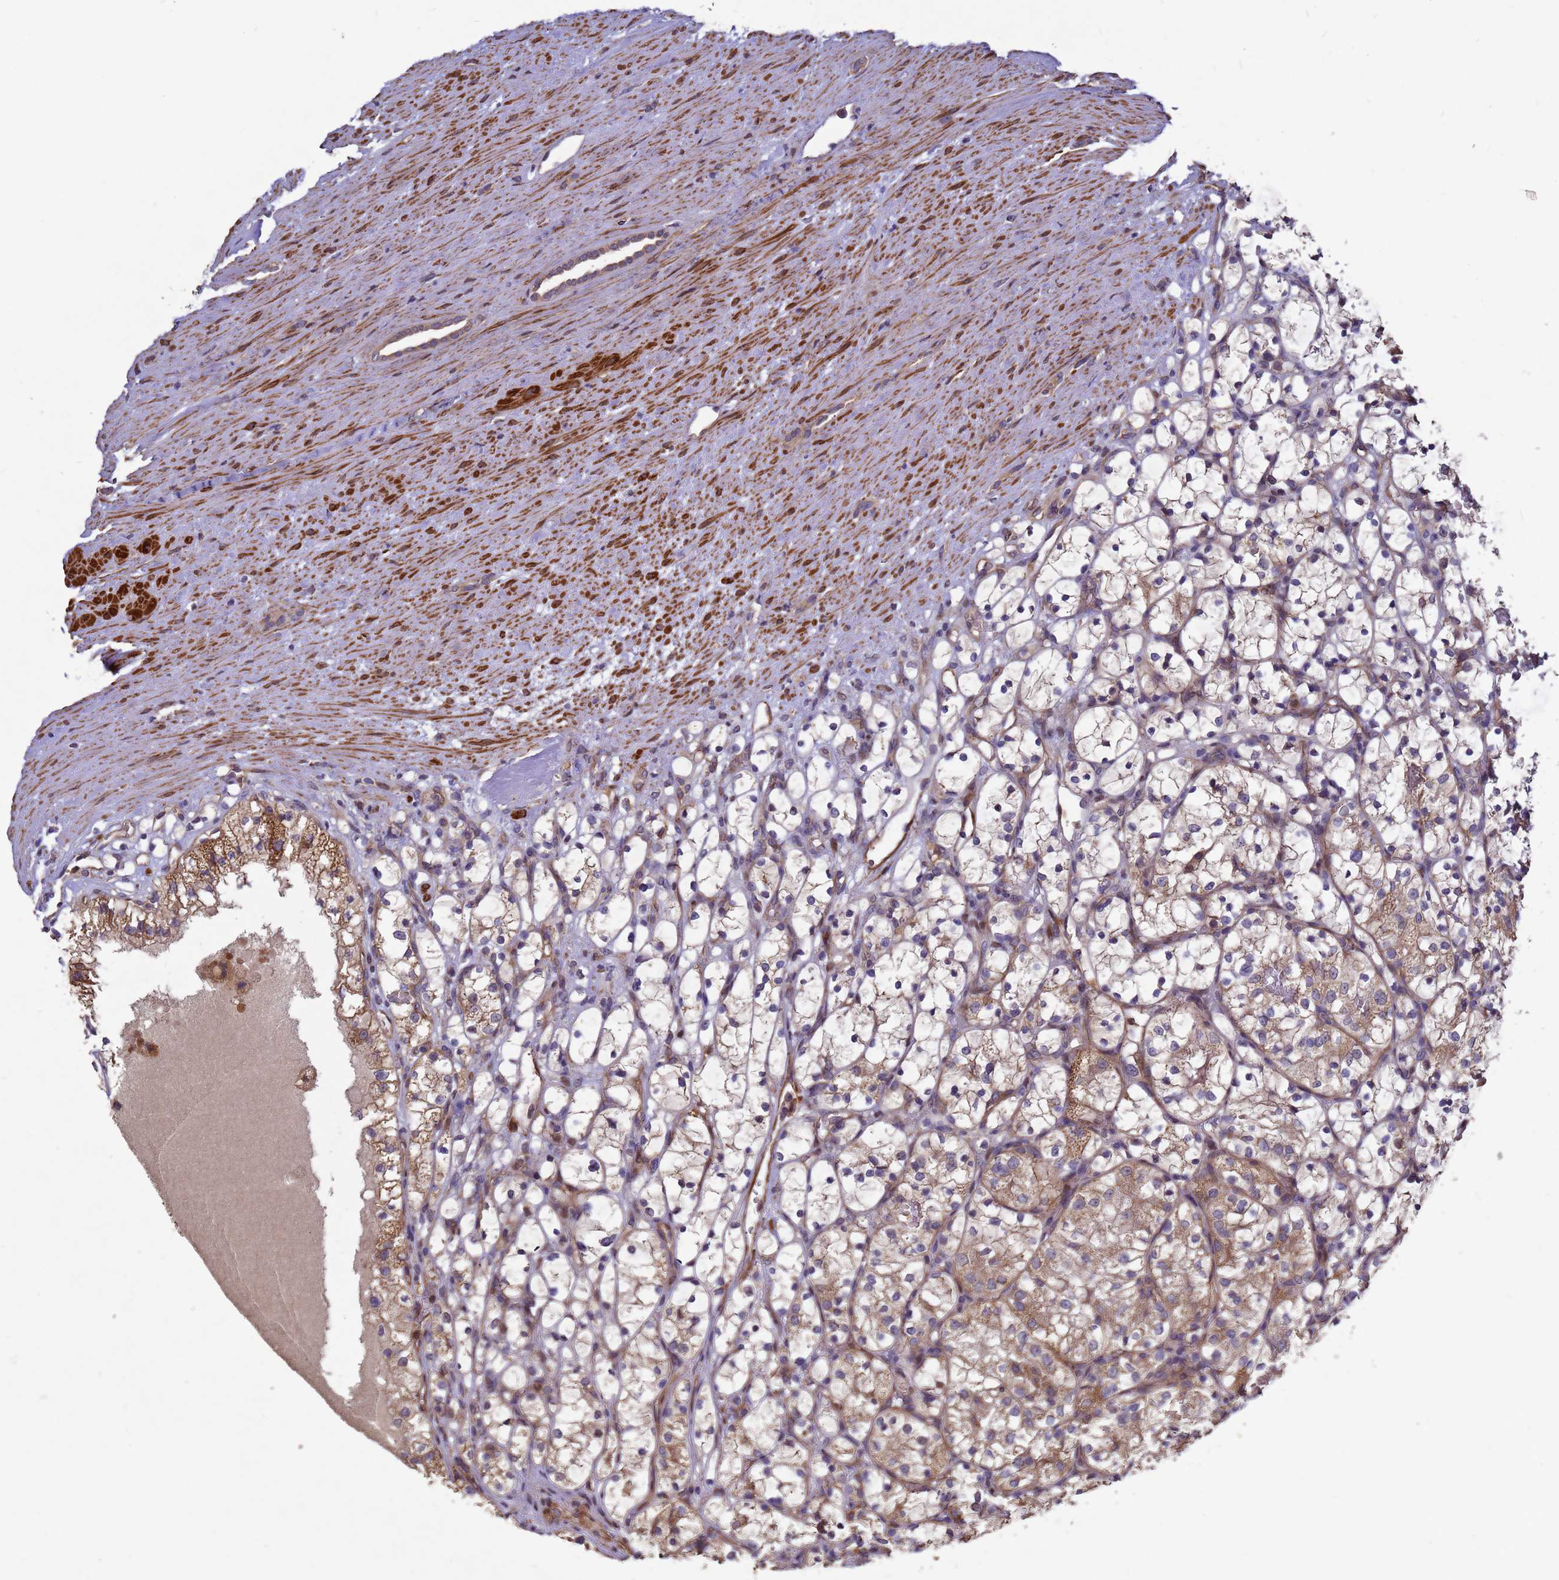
{"staining": {"intensity": "moderate", "quantity": ">75%", "location": "cytoplasmic/membranous"}, "tissue": "renal cancer", "cell_type": "Tumor cells", "image_type": "cancer", "snomed": [{"axis": "morphology", "description": "Adenocarcinoma, NOS"}, {"axis": "topography", "description": "Kidney"}], "caption": "A micrograph of human adenocarcinoma (renal) stained for a protein demonstrates moderate cytoplasmic/membranous brown staining in tumor cells.", "gene": "RSPRY1", "patient": {"sex": "female", "age": 69}}